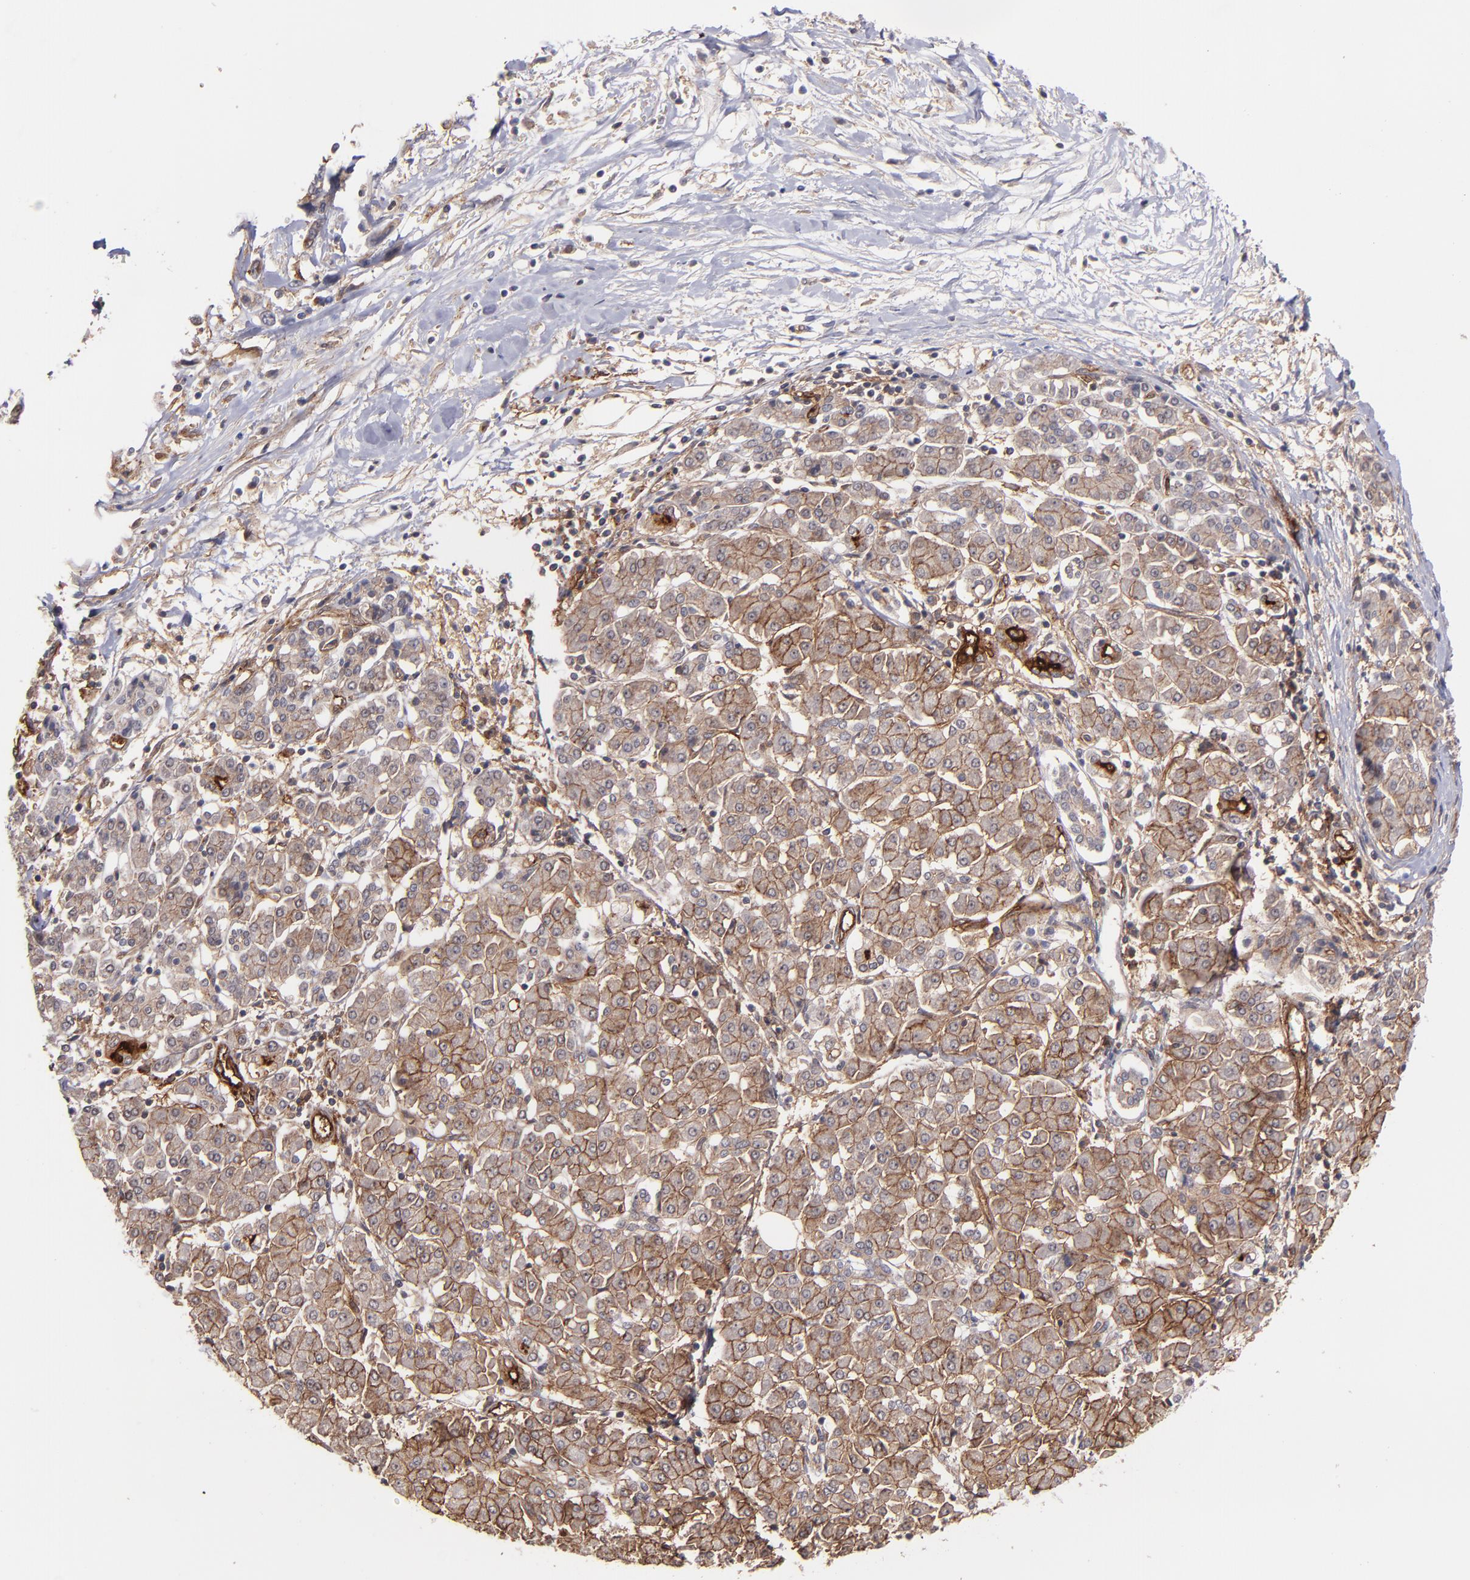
{"staining": {"intensity": "moderate", "quantity": "25%-75%", "location": "cytoplasmic/membranous"}, "tissue": "pancreatic cancer", "cell_type": "Tumor cells", "image_type": "cancer", "snomed": [{"axis": "morphology", "description": "Adenocarcinoma, NOS"}, {"axis": "topography", "description": "Pancreas"}], "caption": "Pancreatic adenocarcinoma stained for a protein (brown) exhibits moderate cytoplasmic/membranous positive expression in about 25%-75% of tumor cells.", "gene": "ICAM1", "patient": {"sex": "female", "age": 57}}